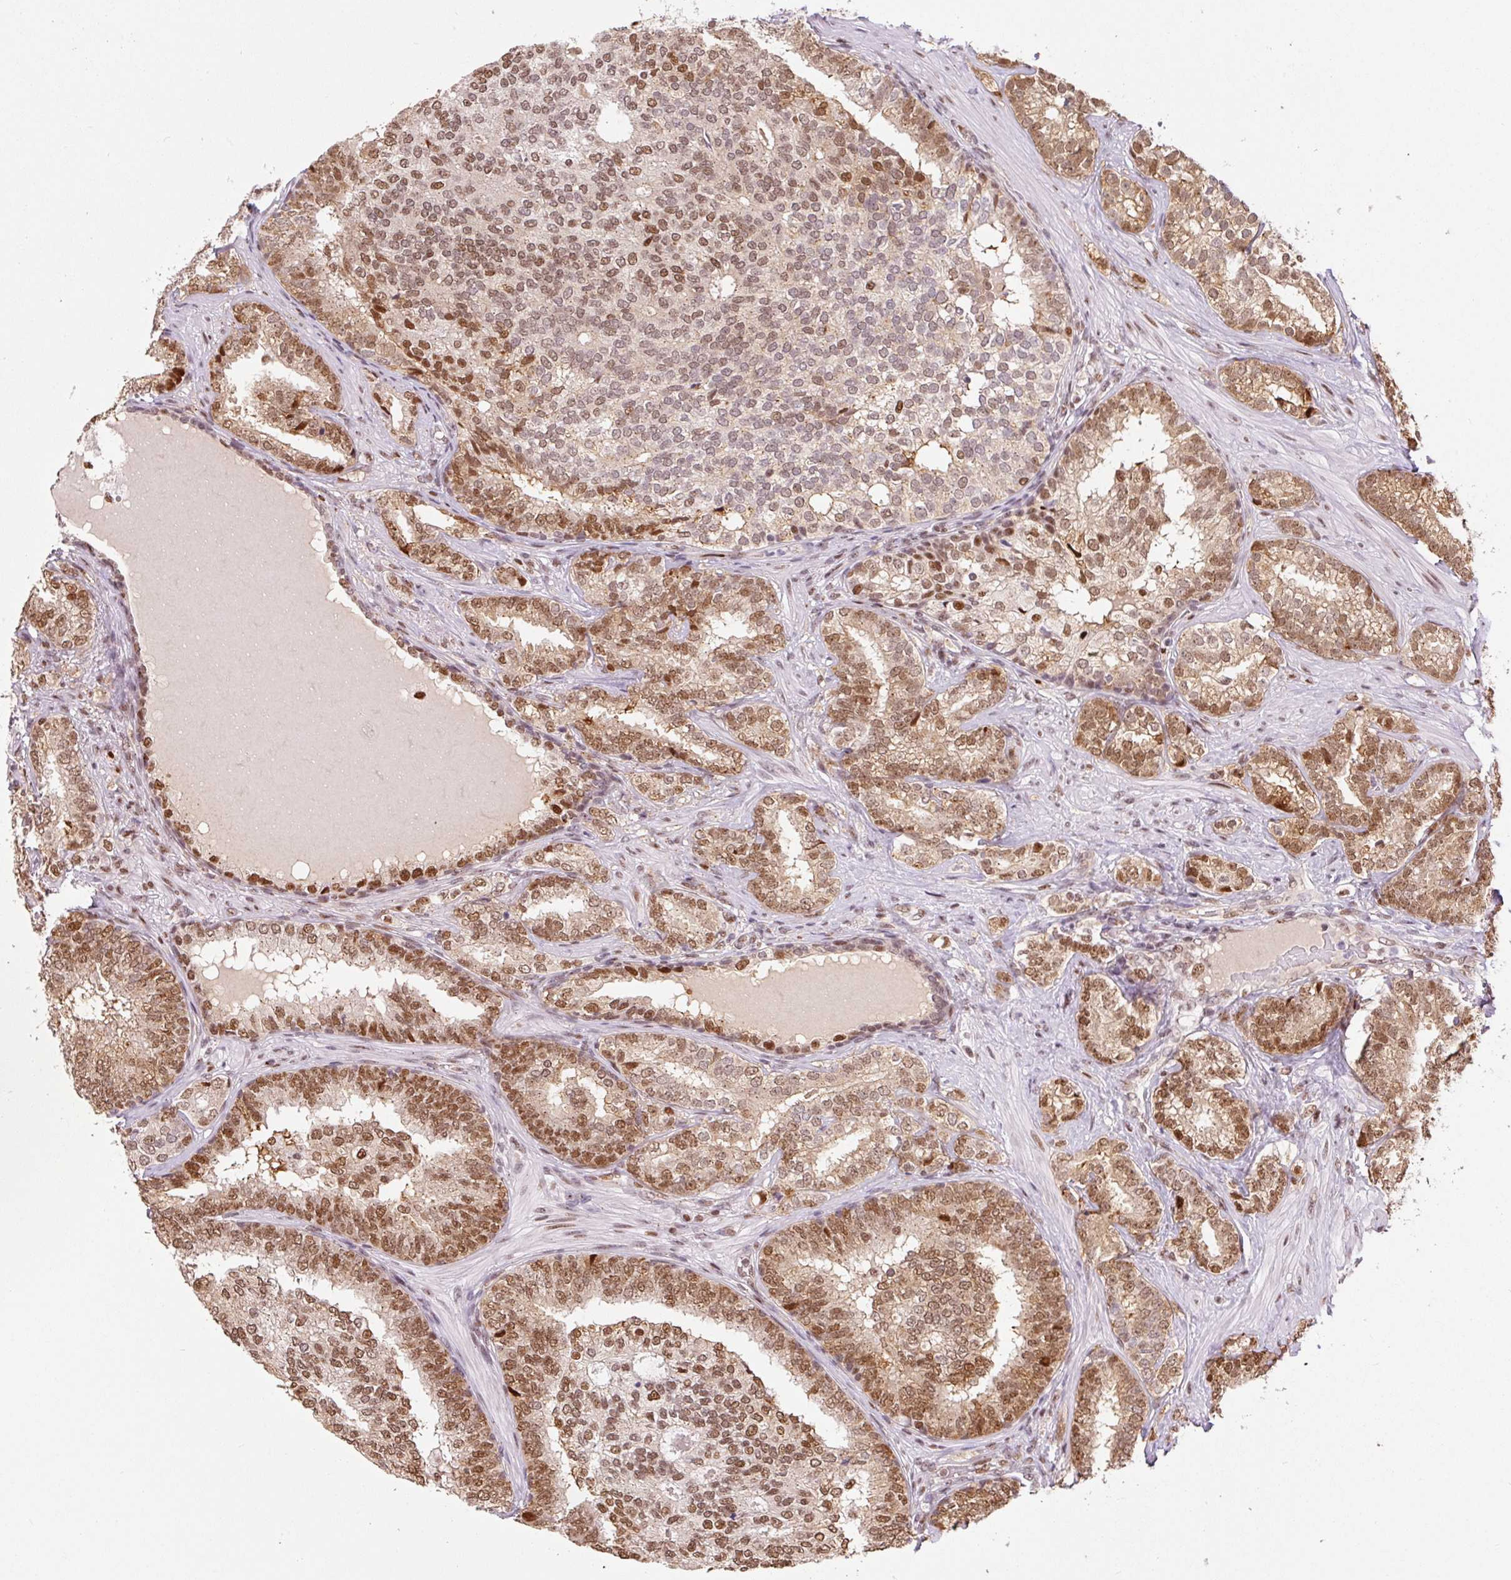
{"staining": {"intensity": "strong", "quantity": ">75%", "location": "nuclear"}, "tissue": "prostate cancer", "cell_type": "Tumor cells", "image_type": "cancer", "snomed": [{"axis": "morphology", "description": "Adenocarcinoma, High grade"}, {"axis": "topography", "description": "Prostate"}], "caption": "Immunohistochemistry histopathology image of human prostate cancer (adenocarcinoma (high-grade)) stained for a protein (brown), which exhibits high levels of strong nuclear positivity in approximately >75% of tumor cells.", "gene": "GPR139", "patient": {"sex": "male", "age": 72}}